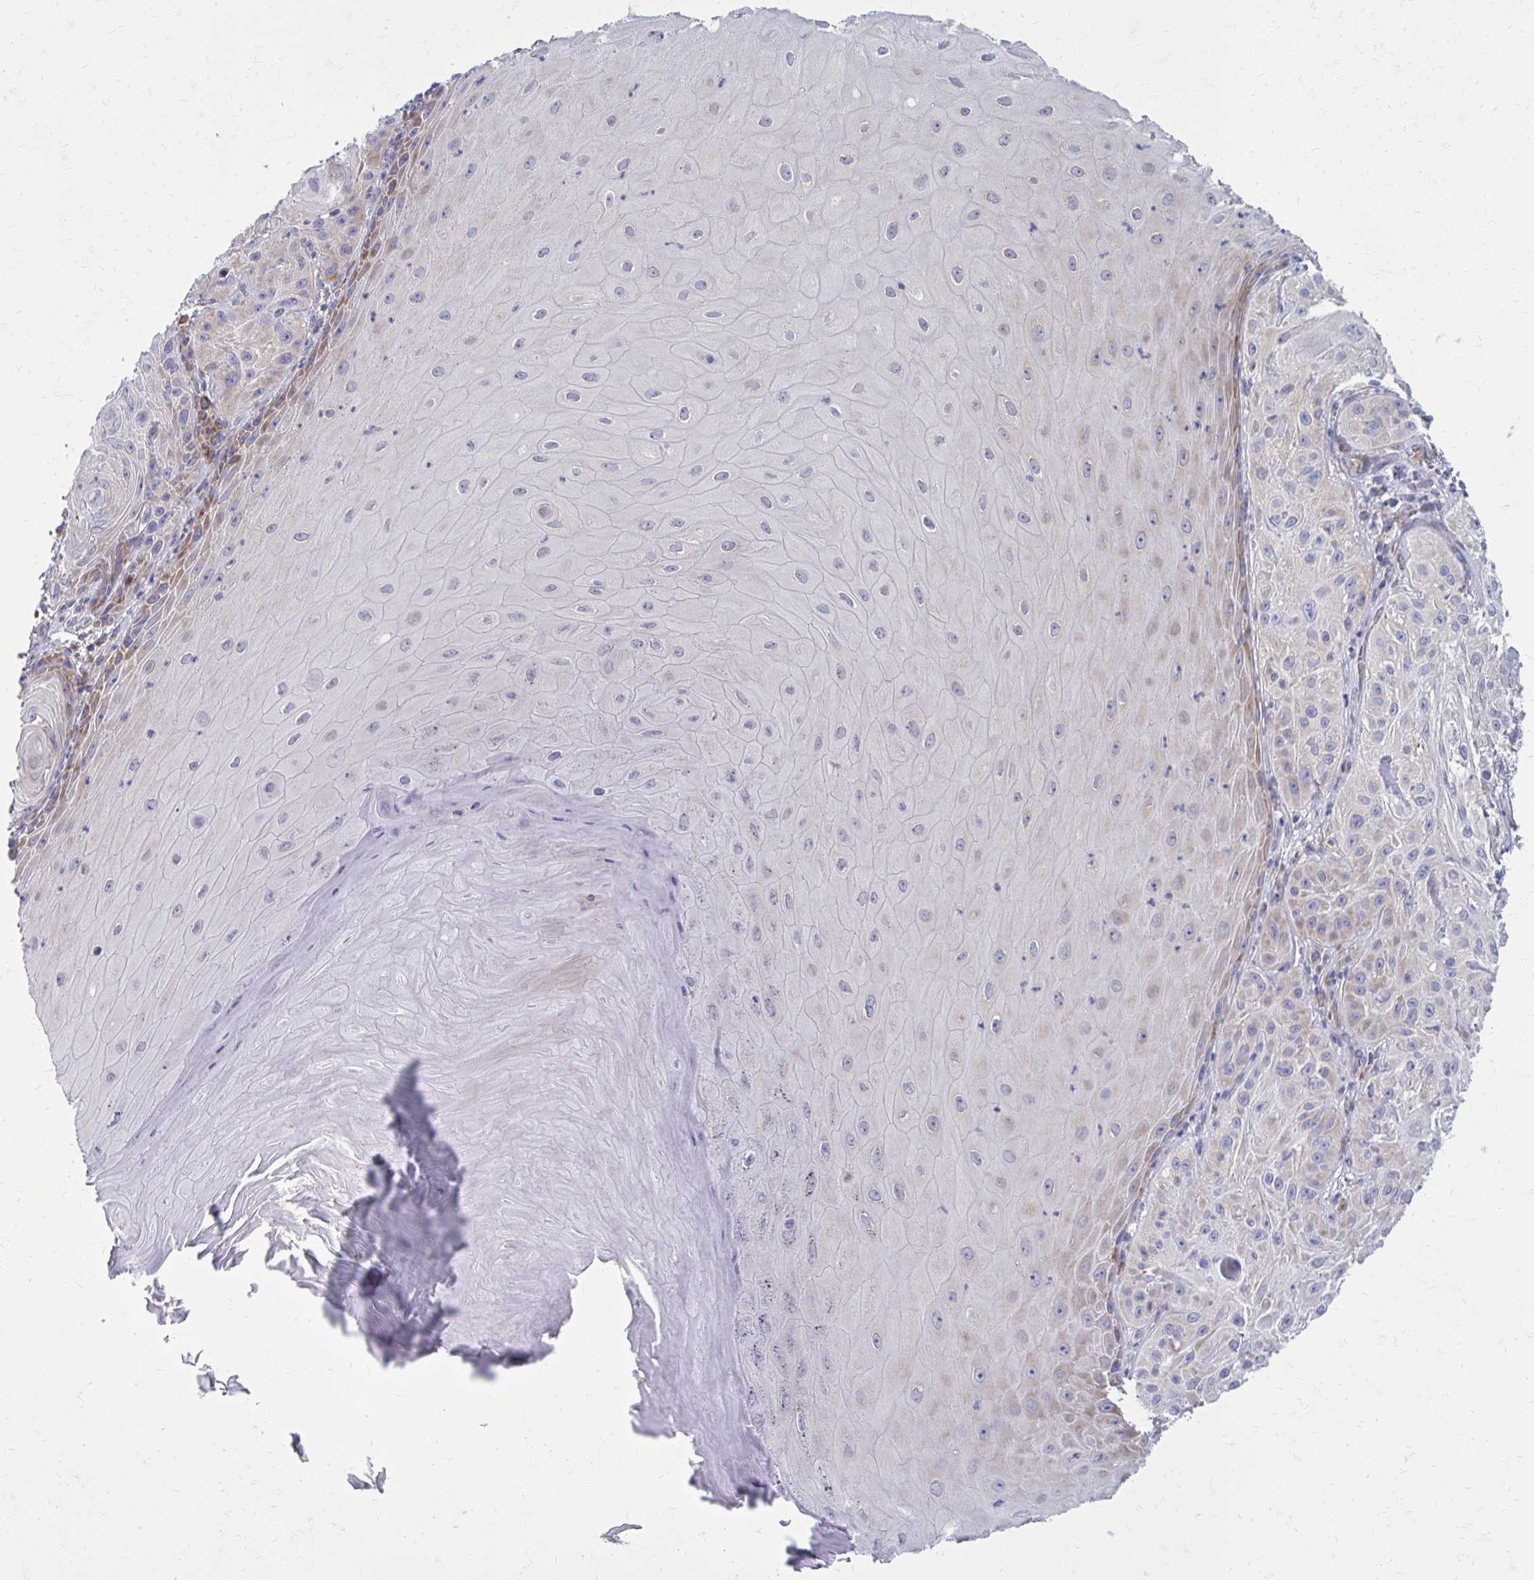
{"staining": {"intensity": "weak", "quantity": "<25%", "location": "cytoplasmic/membranous"}, "tissue": "skin cancer", "cell_type": "Tumor cells", "image_type": "cancer", "snomed": [{"axis": "morphology", "description": "Squamous cell carcinoma, NOS"}, {"axis": "topography", "description": "Skin"}], "caption": "A photomicrograph of human skin cancer is negative for staining in tumor cells.", "gene": "GIGYF2", "patient": {"sex": "male", "age": 85}}